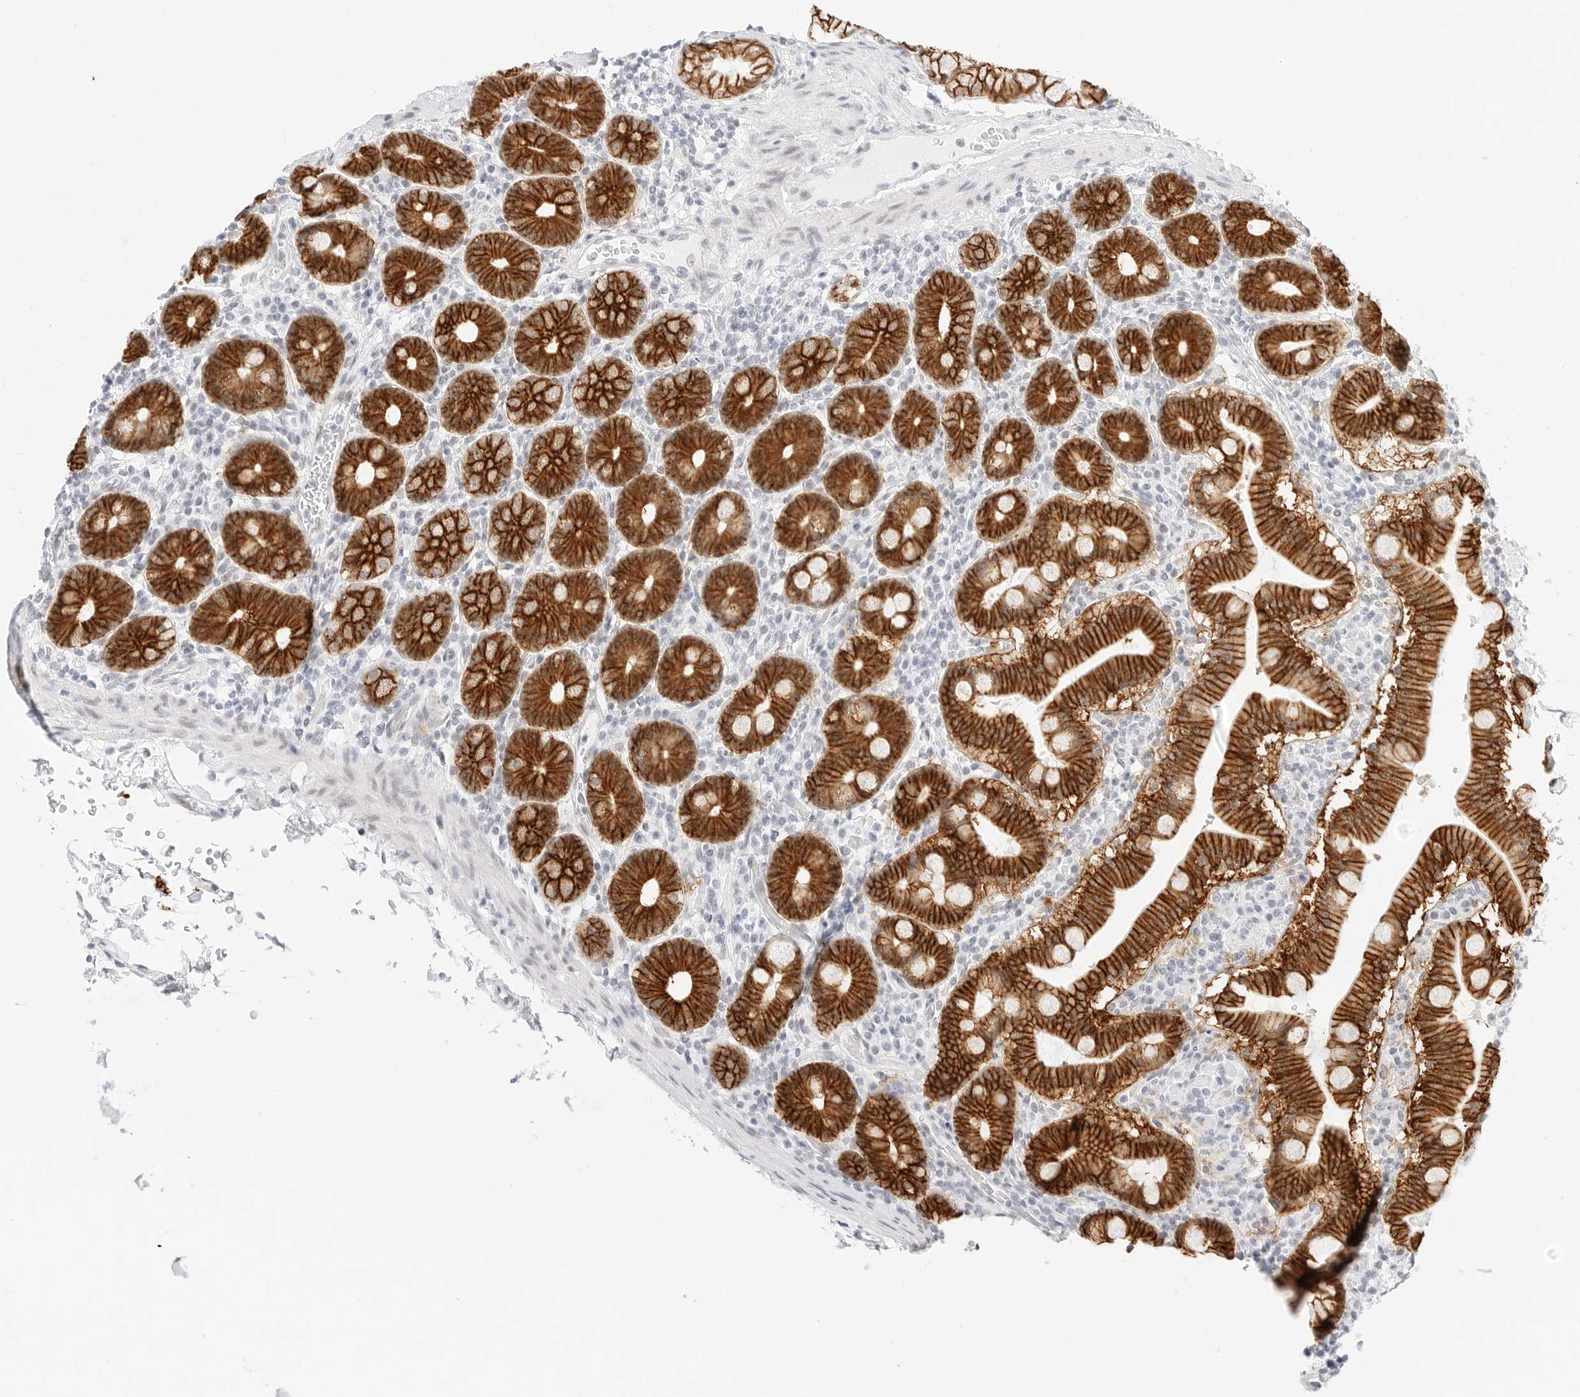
{"staining": {"intensity": "strong", "quantity": ">75%", "location": "cytoplasmic/membranous"}, "tissue": "duodenum", "cell_type": "Glandular cells", "image_type": "normal", "snomed": [{"axis": "morphology", "description": "Normal tissue, NOS"}, {"axis": "topography", "description": "Duodenum"}], "caption": "Immunohistochemical staining of unremarkable duodenum displays strong cytoplasmic/membranous protein positivity in about >75% of glandular cells.", "gene": "CDH1", "patient": {"sex": "male", "age": 54}}